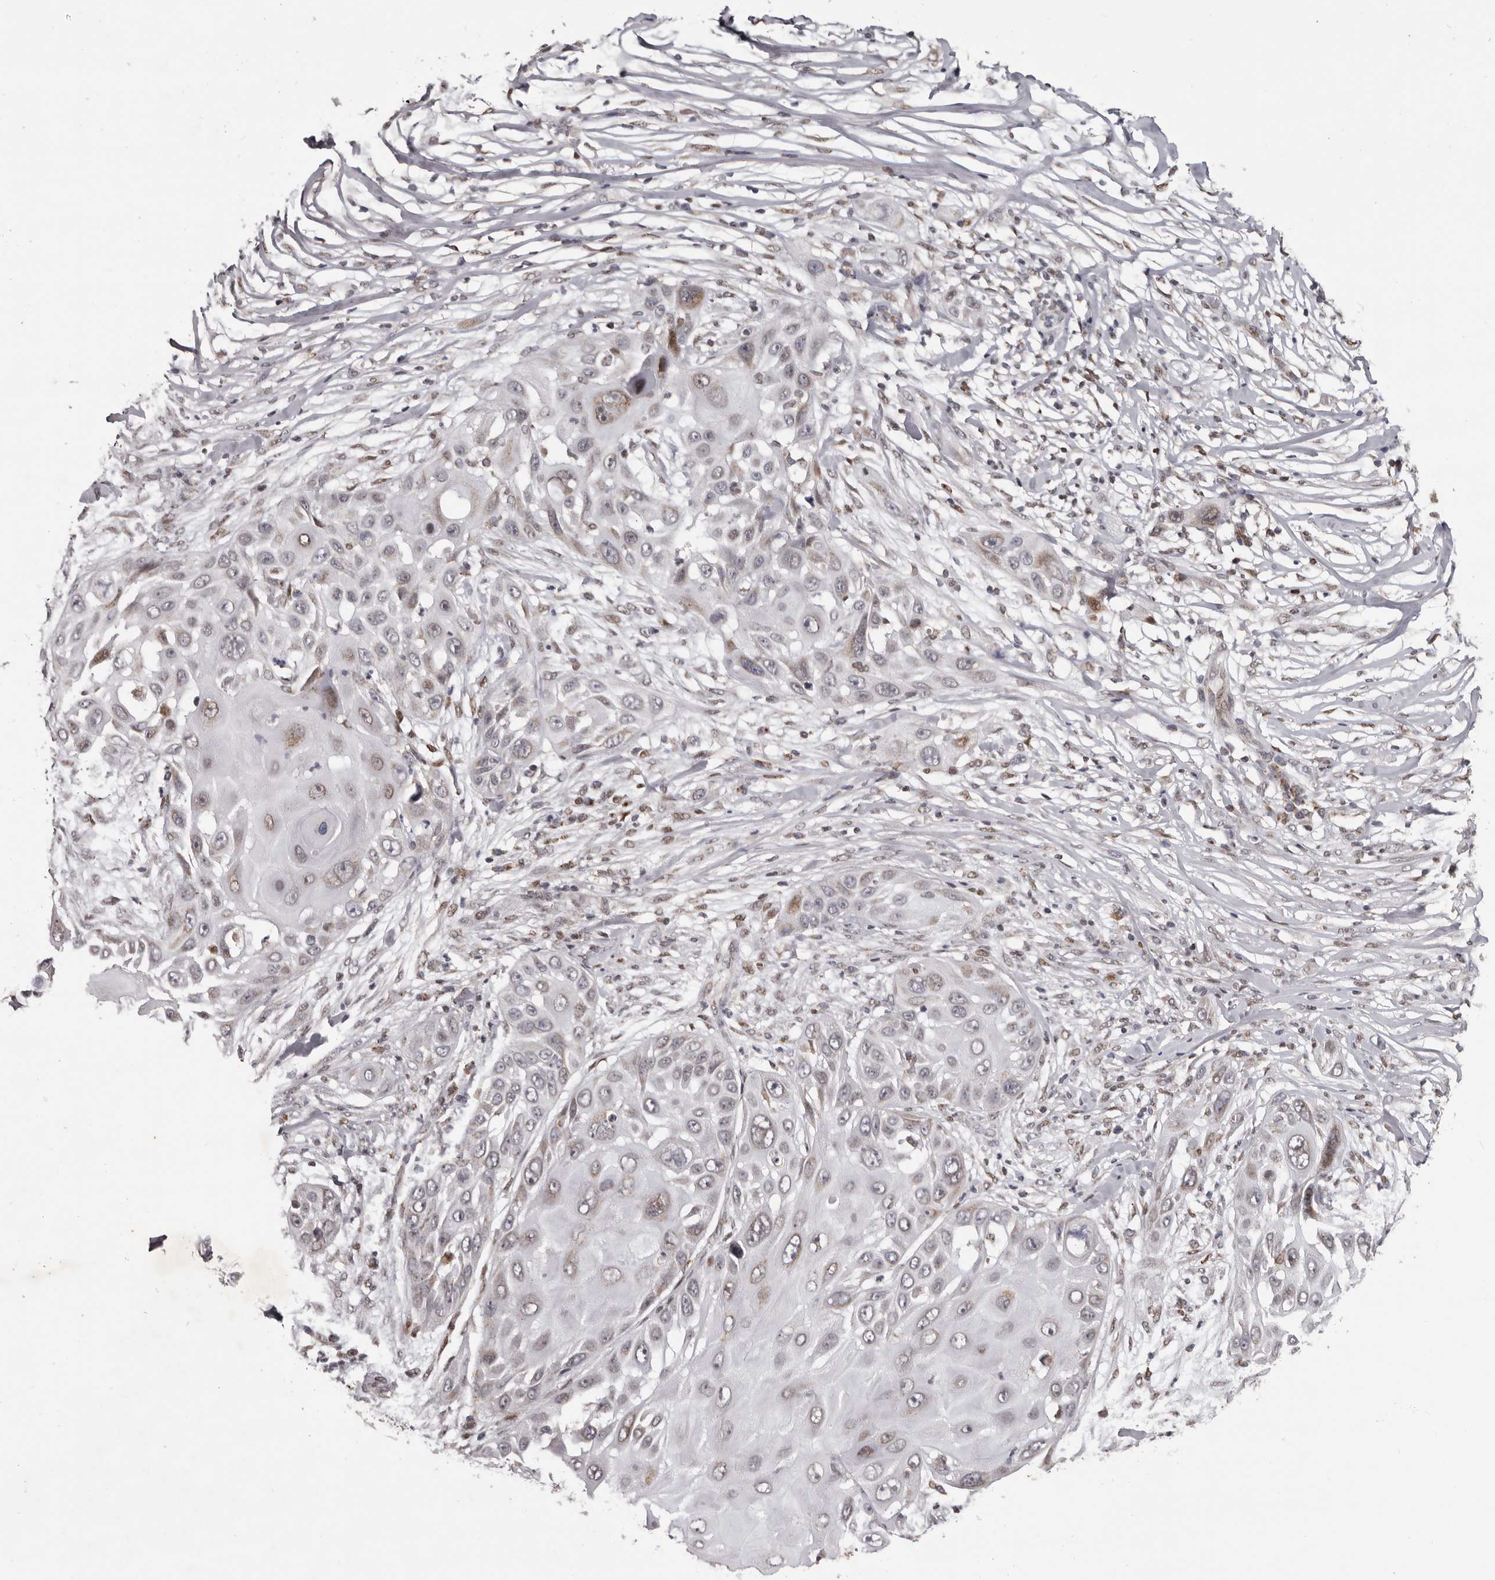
{"staining": {"intensity": "weak", "quantity": "<25%", "location": "cytoplasmic/membranous"}, "tissue": "skin cancer", "cell_type": "Tumor cells", "image_type": "cancer", "snomed": [{"axis": "morphology", "description": "Squamous cell carcinoma, NOS"}, {"axis": "topography", "description": "Skin"}], "caption": "This is a micrograph of immunohistochemistry staining of squamous cell carcinoma (skin), which shows no staining in tumor cells. Nuclei are stained in blue.", "gene": "C17orf99", "patient": {"sex": "female", "age": 44}}